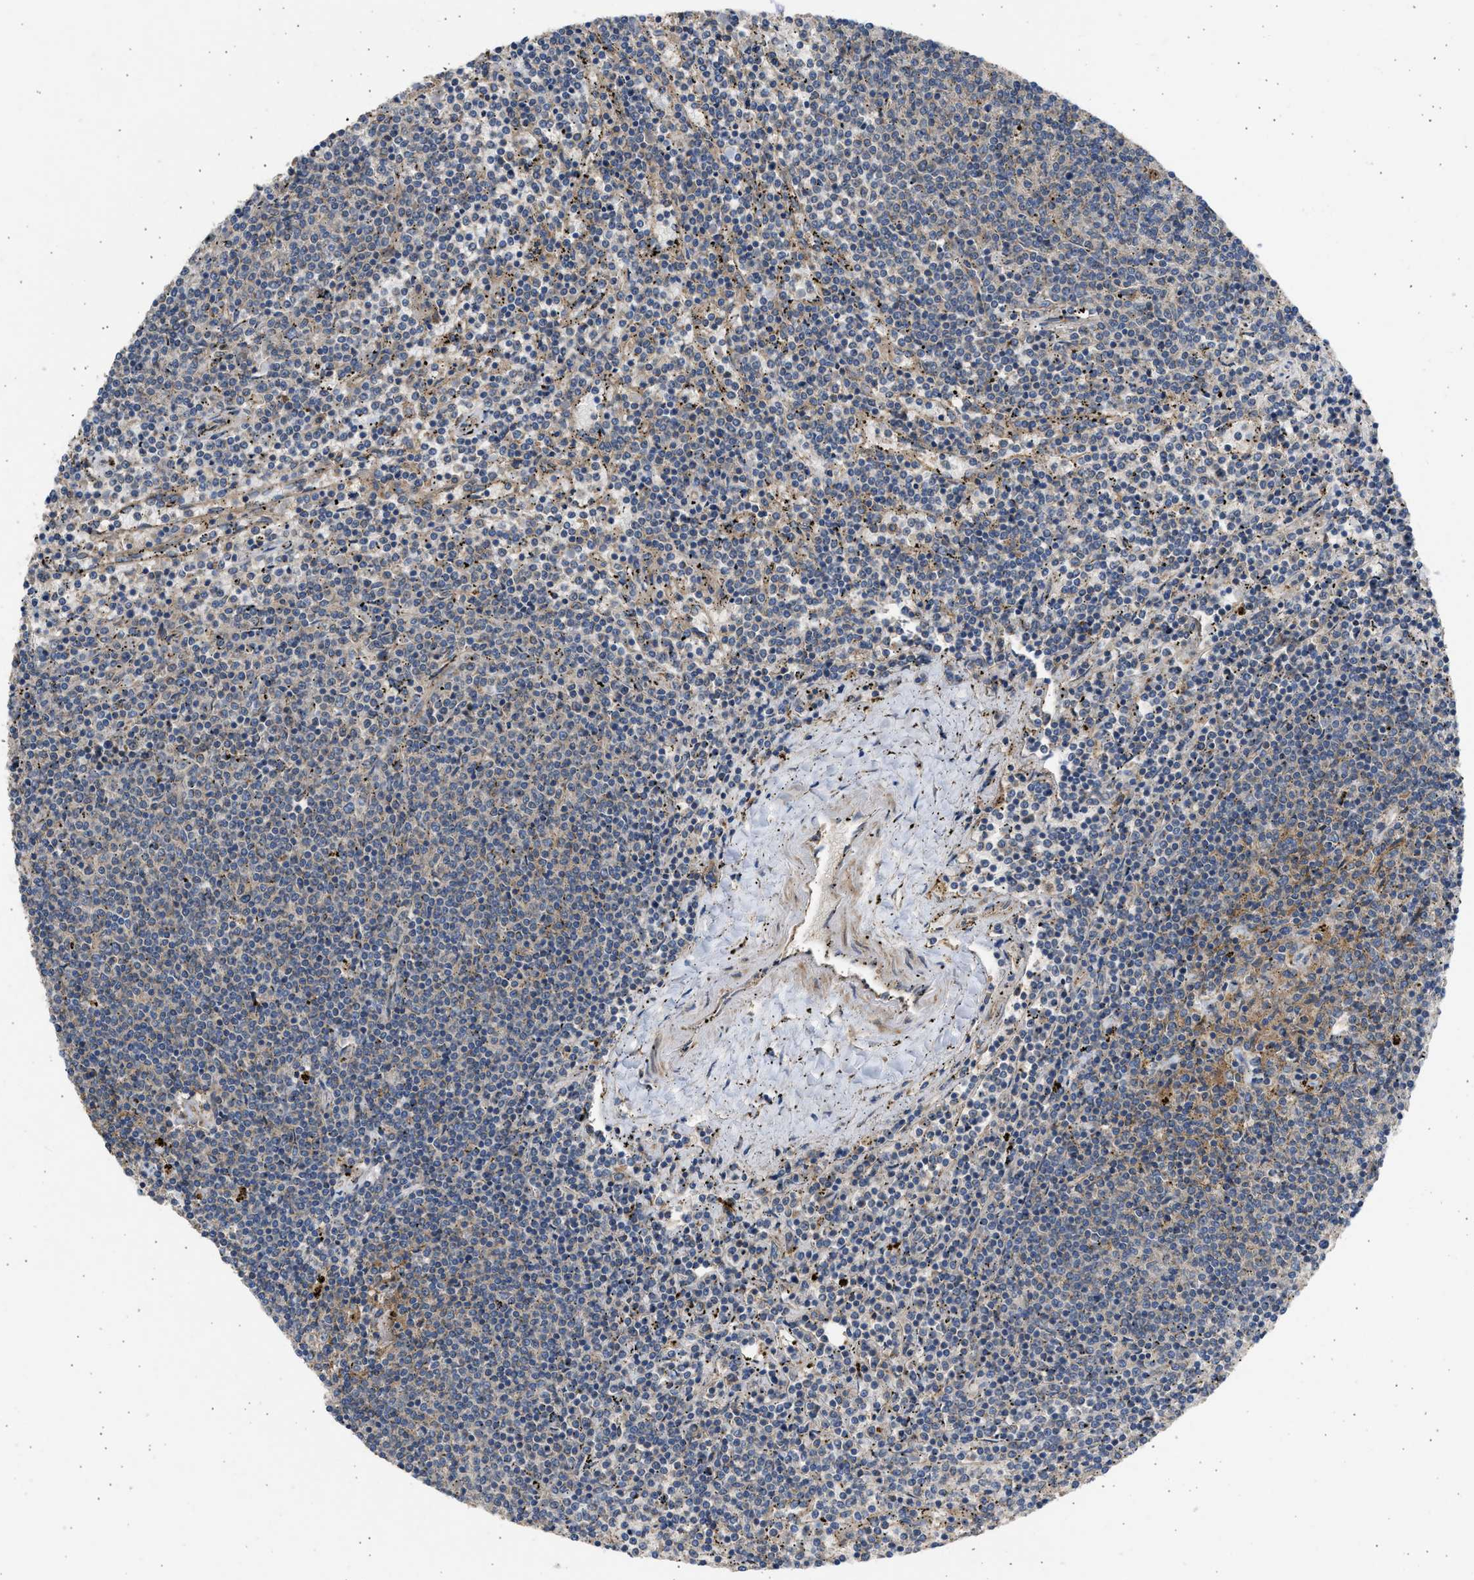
{"staining": {"intensity": "weak", "quantity": "<25%", "location": "cytoplasmic/membranous"}, "tissue": "lymphoma", "cell_type": "Tumor cells", "image_type": "cancer", "snomed": [{"axis": "morphology", "description": "Malignant lymphoma, non-Hodgkin's type, Low grade"}, {"axis": "topography", "description": "Spleen"}], "caption": "Tumor cells show no significant positivity in malignant lymphoma, non-Hodgkin's type (low-grade).", "gene": "CSRNP2", "patient": {"sex": "female", "age": 50}}